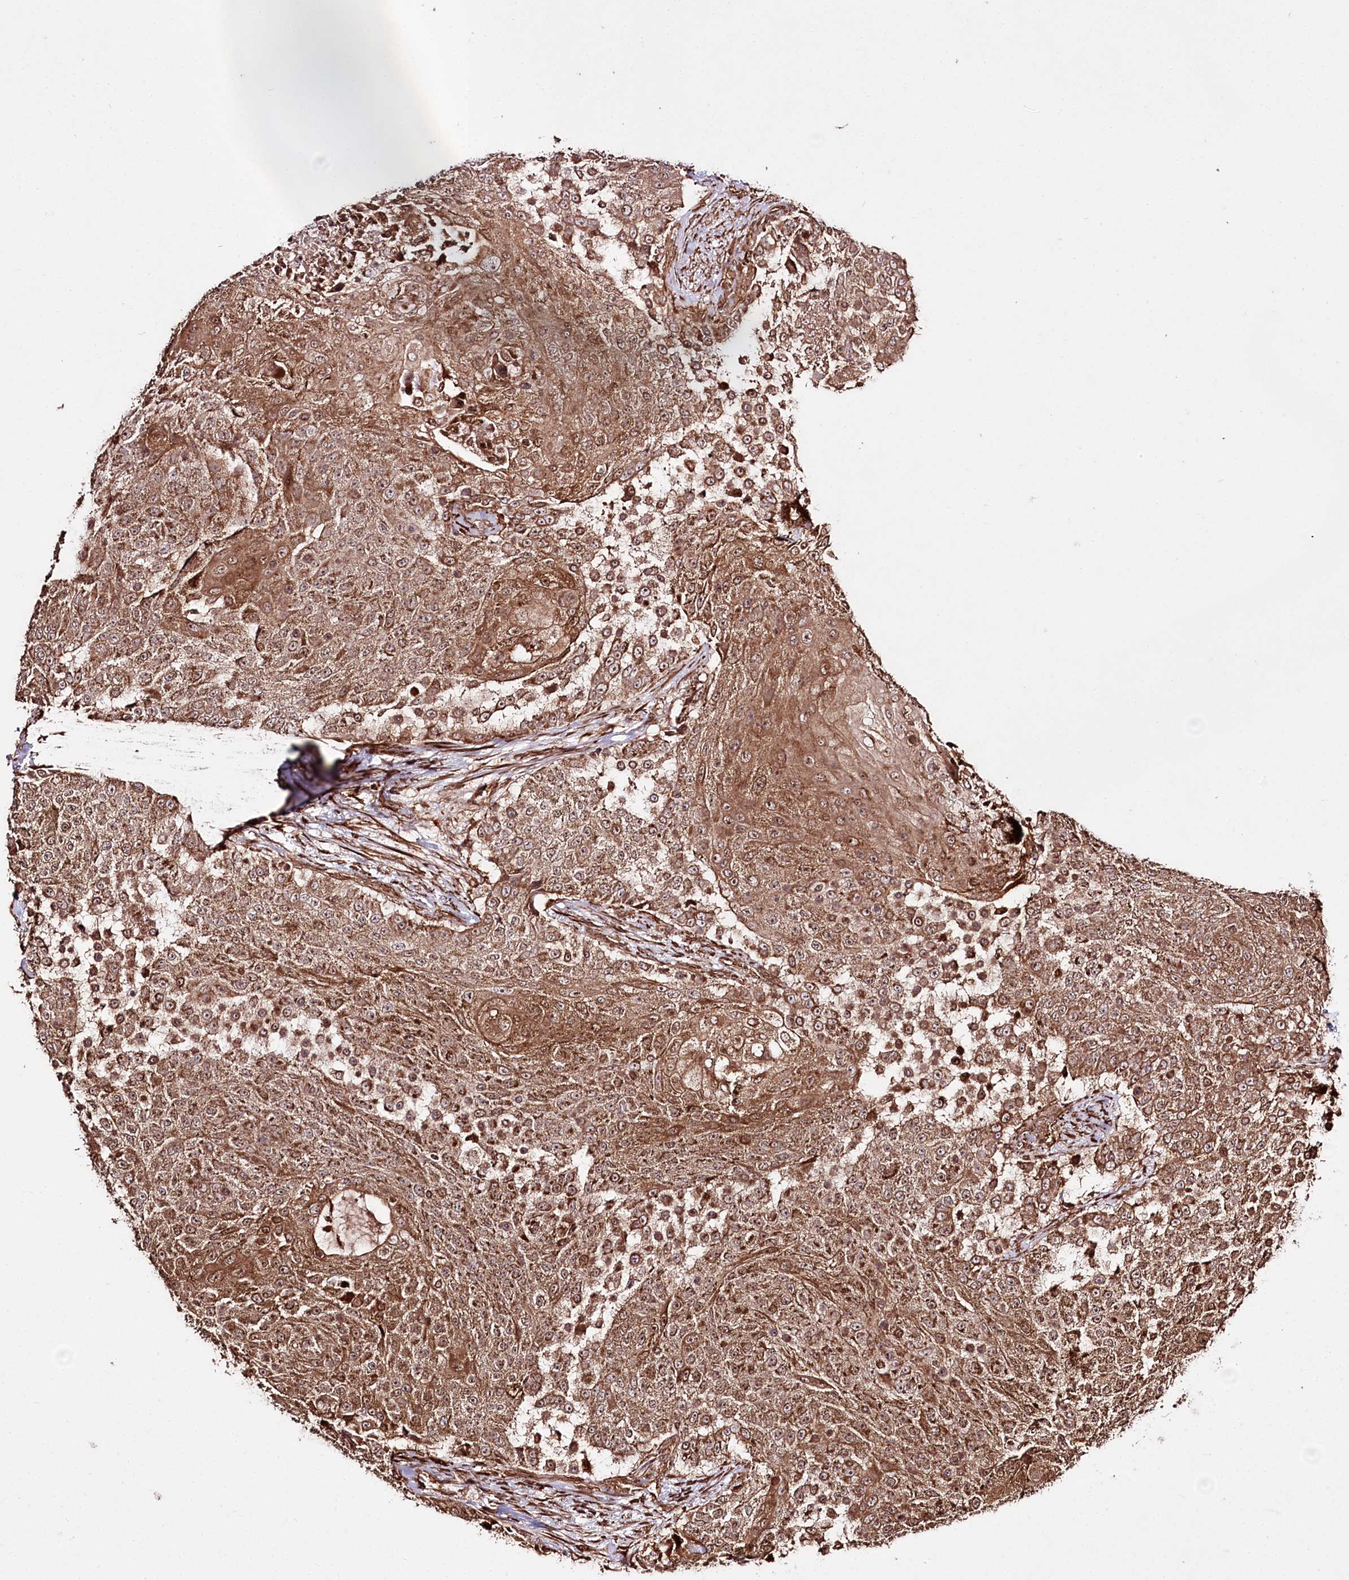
{"staining": {"intensity": "moderate", "quantity": ">75%", "location": "cytoplasmic/membranous"}, "tissue": "urothelial cancer", "cell_type": "Tumor cells", "image_type": "cancer", "snomed": [{"axis": "morphology", "description": "Urothelial carcinoma, High grade"}, {"axis": "topography", "description": "Urinary bladder"}], "caption": "Moderate cytoplasmic/membranous expression is present in approximately >75% of tumor cells in urothelial cancer.", "gene": "REXO2", "patient": {"sex": "female", "age": 63}}